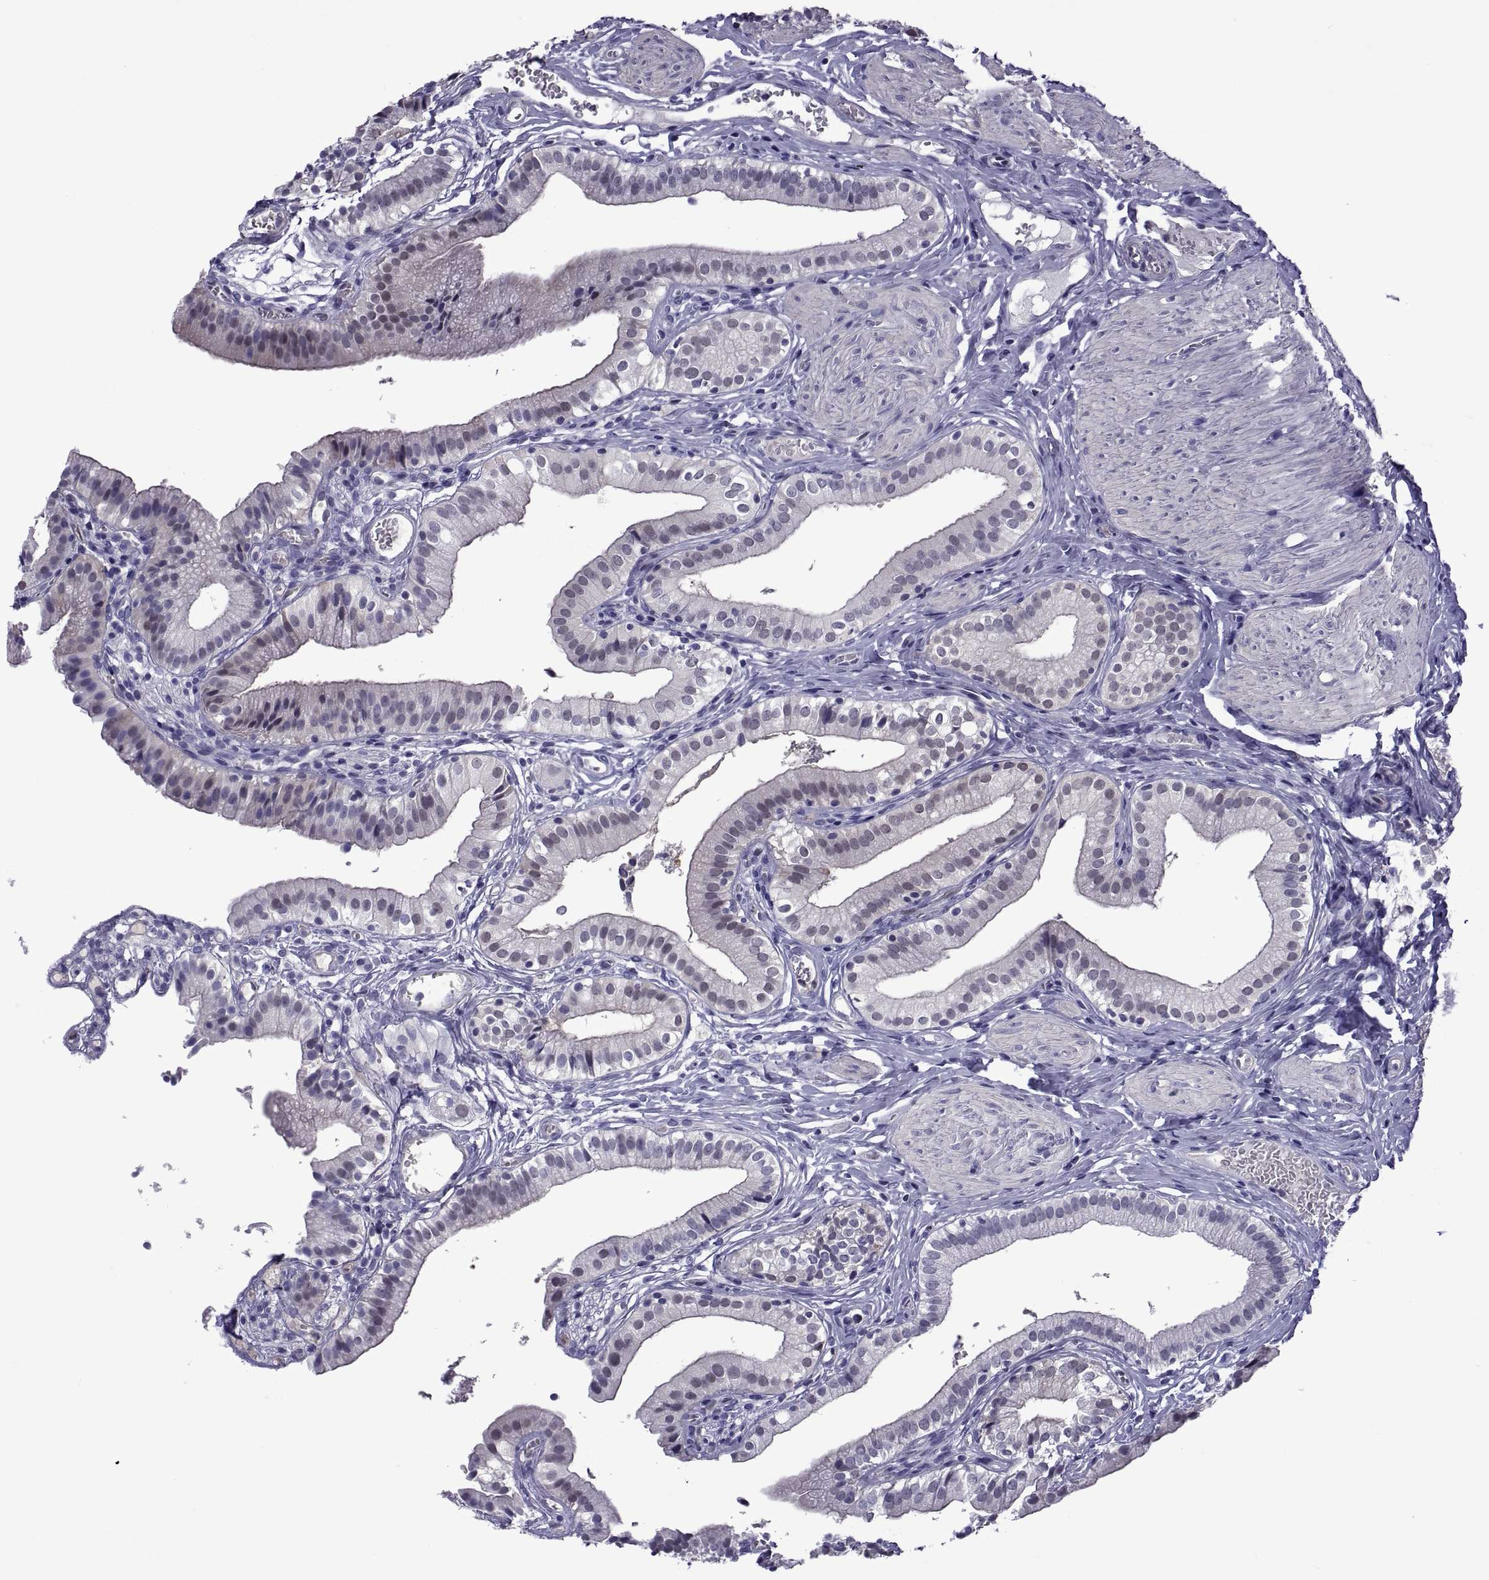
{"staining": {"intensity": "negative", "quantity": "none", "location": "none"}, "tissue": "gallbladder", "cell_type": "Glandular cells", "image_type": "normal", "snomed": [{"axis": "morphology", "description": "Normal tissue, NOS"}, {"axis": "topography", "description": "Gallbladder"}], "caption": "A histopathology image of human gallbladder is negative for staining in glandular cells. Brightfield microscopy of IHC stained with DAB (brown) and hematoxylin (blue), captured at high magnification.", "gene": "LCN9", "patient": {"sex": "female", "age": 47}}